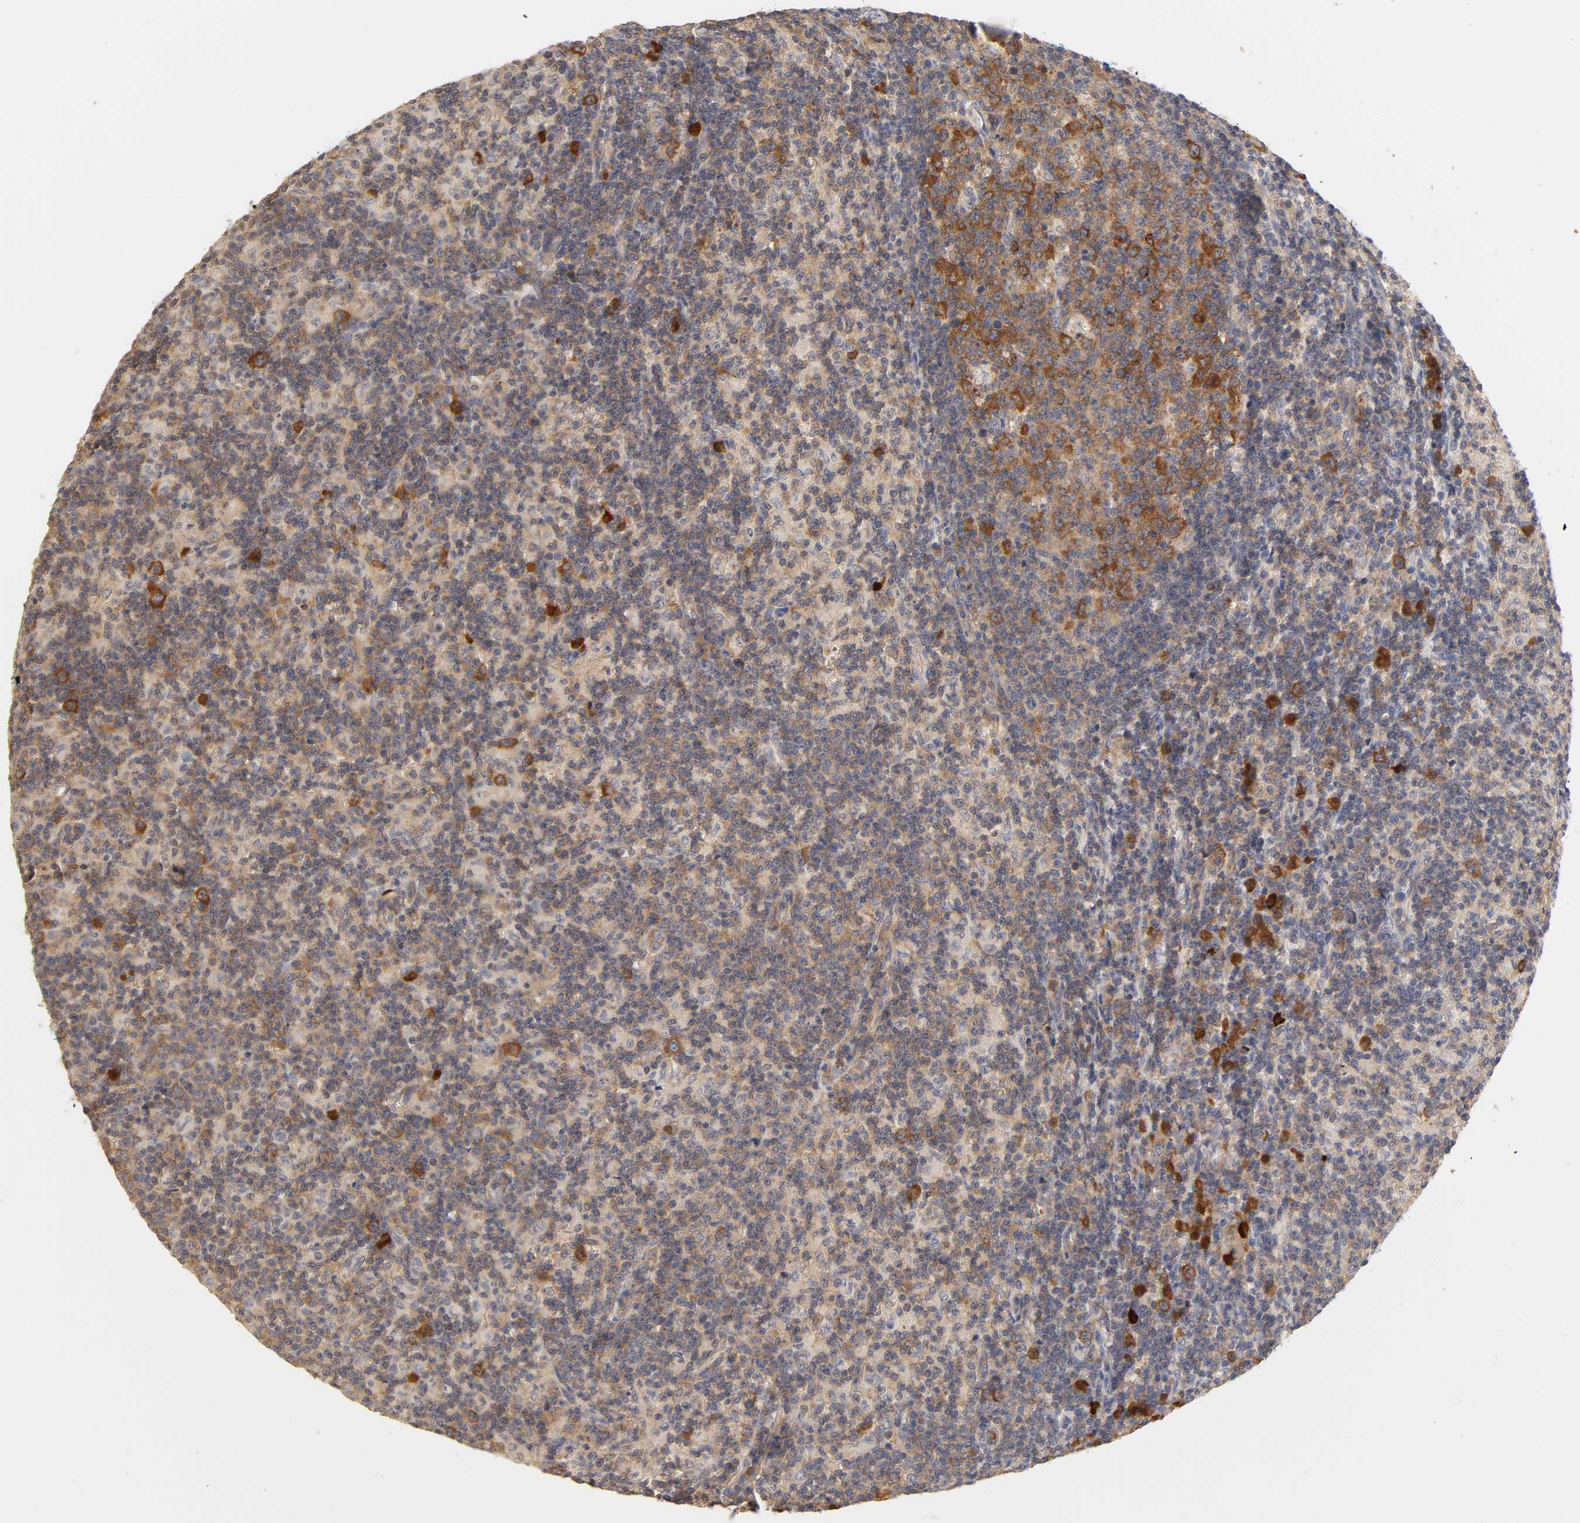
{"staining": {"intensity": "strong", "quantity": ">75%", "location": "cytoplasmic/membranous"}, "tissue": "lymph node", "cell_type": "Germinal center cells", "image_type": "normal", "snomed": [{"axis": "morphology", "description": "Normal tissue, NOS"}, {"axis": "morphology", "description": "Inflammation, NOS"}, {"axis": "topography", "description": "Lymph node"}], "caption": "Protein analysis of normal lymph node shows strong cytoplasmic/membranous expression in about >75% of germinal center cells.", "gene": "RPS29", "patient": {"sex": "male", "age": 55}}